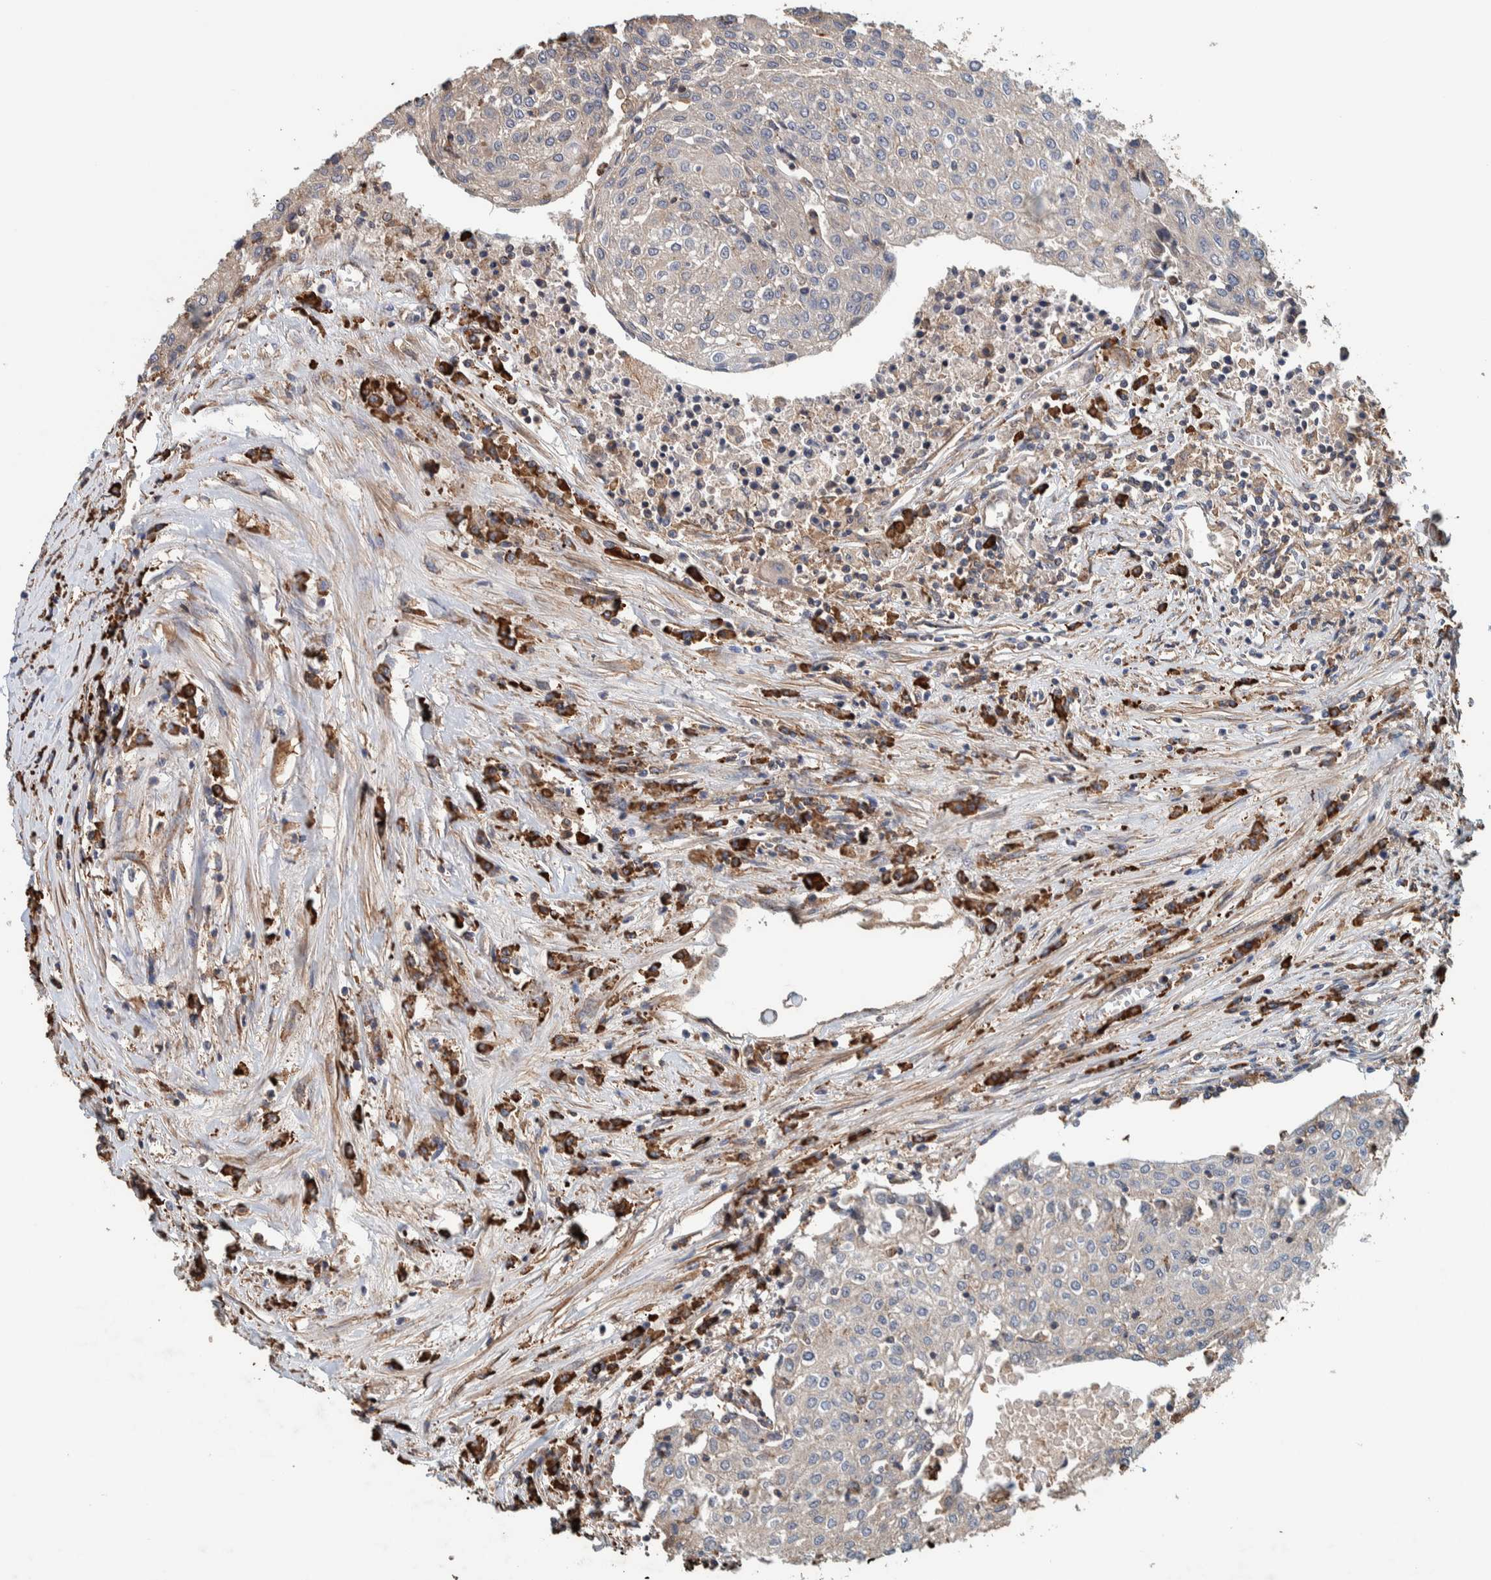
{"staining": {"intensity": "negative", "quantity": "none", "location": "none"}, "tissue": "urothelial cancer", "cell_type": "Tumor cells", "image_type": "cancer", "snomed": [{"axis": "morphology", "description": "Urothelial carcinoma, High grade"}, {"axis": "topography", "description": "Urinary bladder"}], "caption": "This is an IHC image of urothelial carcinoma (high-grade). There is no expression in tumor cells.", "gene": "PLA2G3", "patient": {"sex": "female", "age": 85}}